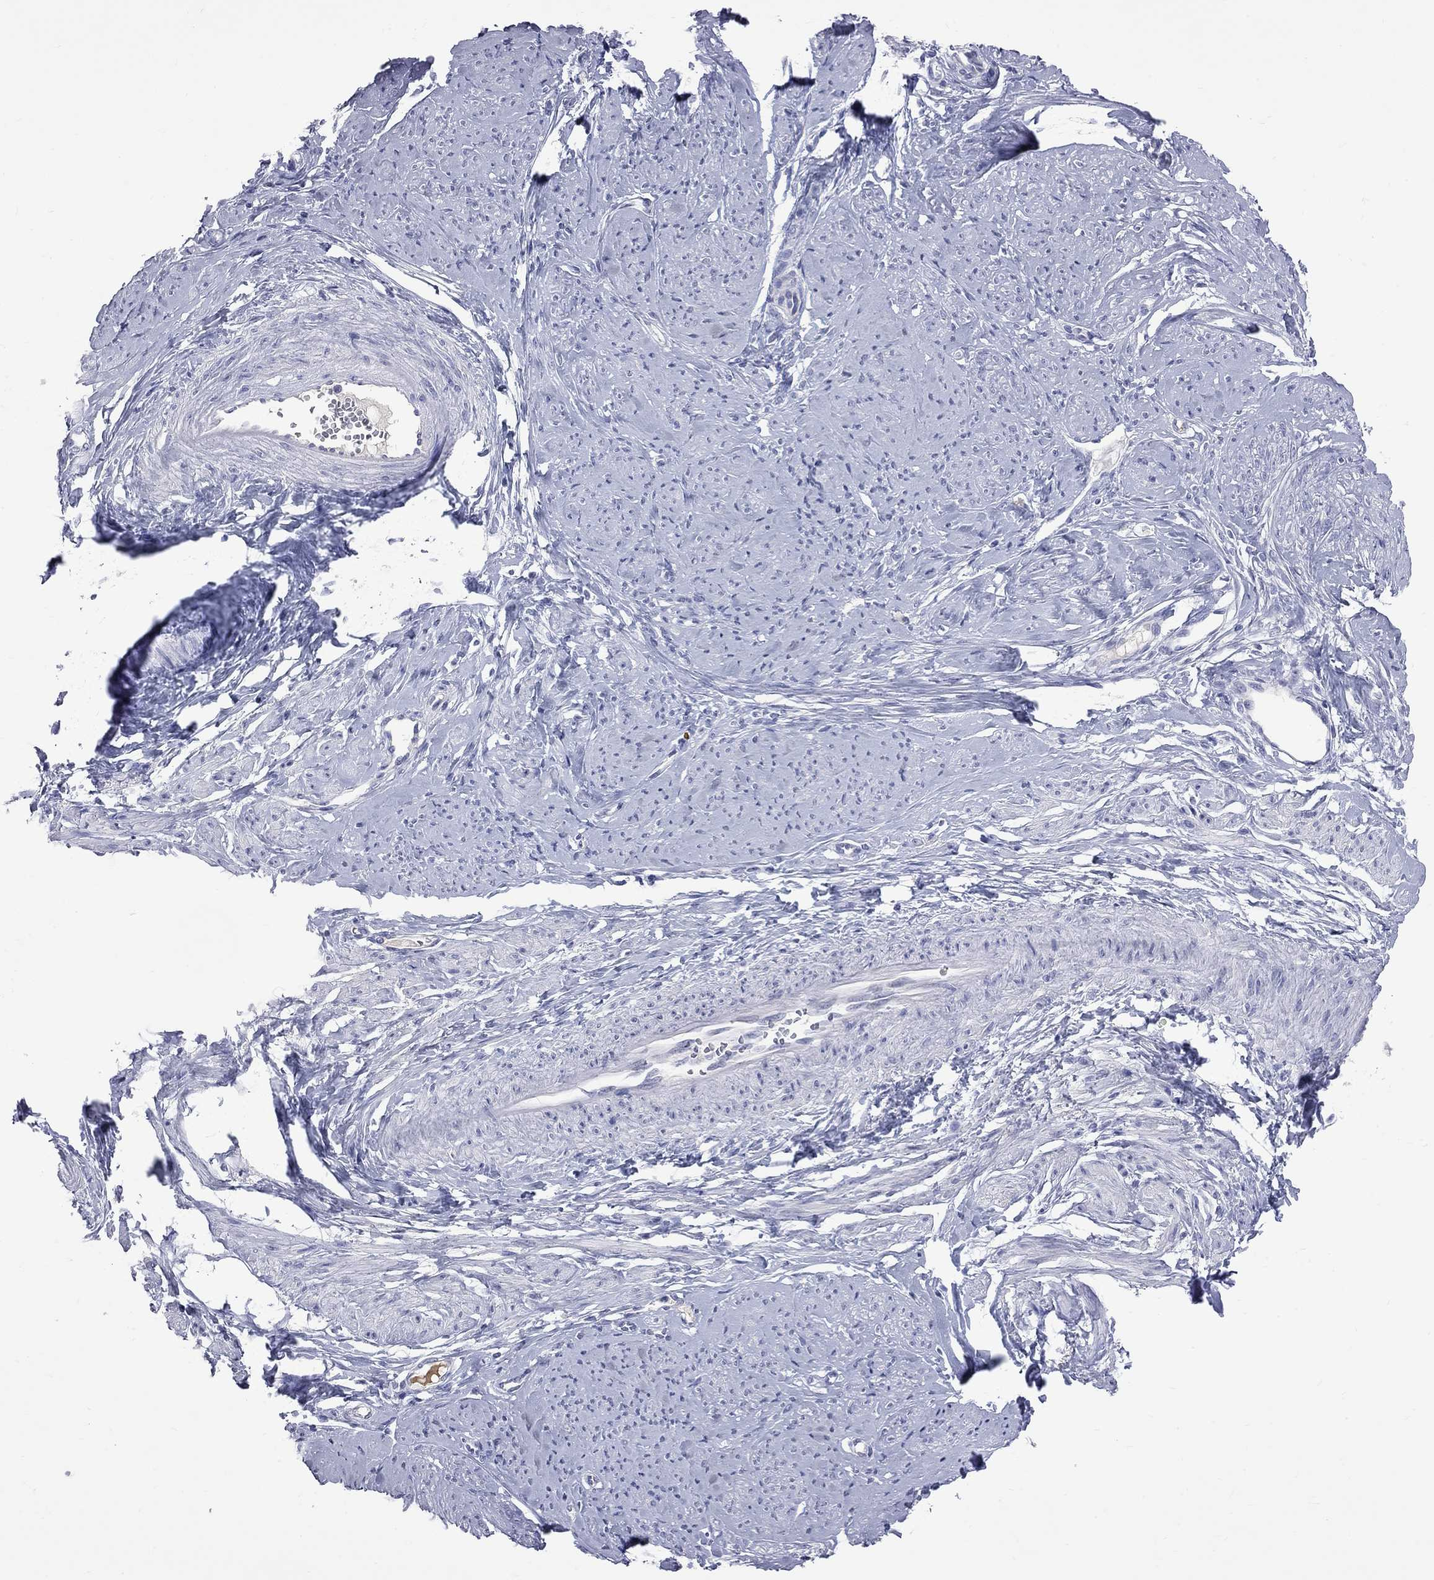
{"staining": {"intensity": "negative", "quantity": "none", "location": "none"}, "tissue": "smooth muscle", "cell_type": "Smooth muscle cells", "image_type": "normal", "snomed": [{"axis": "morphology", "description": "Normal tissue, NOS"}, {"axis": "topography", "description": "Smooth muscle"}], "caption": "Smooth muscle cells are negative for protein expression in normal human smooth muscle. (Stains: DAB (3,3'-diaminobenzidine) immunohistochemistry with hematoxylin counter stain, Microscopy: brightfield microscopy at high magnification).", "gene": "KCND2", "patient": {"sex": "female", "age": 48}}